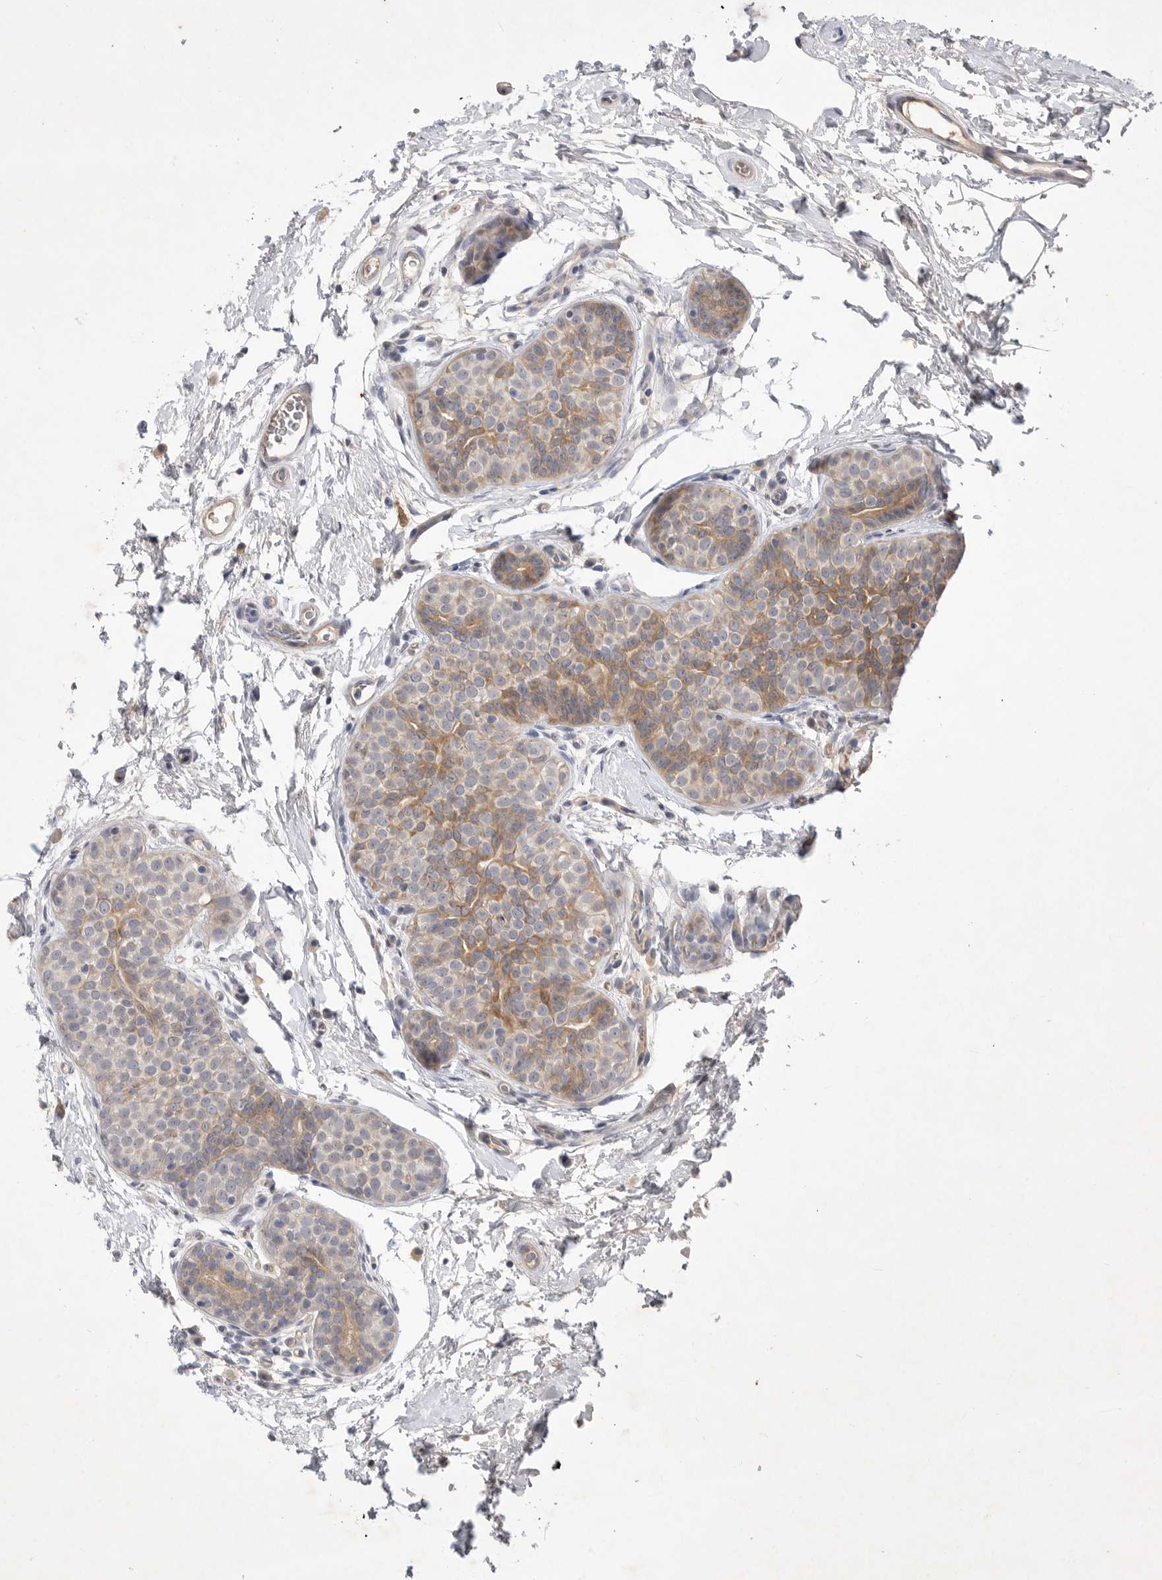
{"staining": {"intensity": "weak", "quantity": "<25%", "location": "cytoplasmic/membranous"}, "tissue": "breast cancer", "cell_type": "Tumor cells", "image_type": "cancer", "snomed": [{"axis": "morphology", "description": "Lobular carcinoma, in situ"}, {"axis": "morphology", "description": "Lobular carcinoma"}, {"axis": "topography", "description": "Breast"}], "caption": "IHC of human breast lobular carcinoma in situ displays no expression in tumor cells. (DAB (3,3'-diaminobenzidine) immunohistochemistry (IHC) visualized using brightfield microscopy, high magnification).", "gene": "ITGAD", "patient": {"sex": "female", "age": 41}}